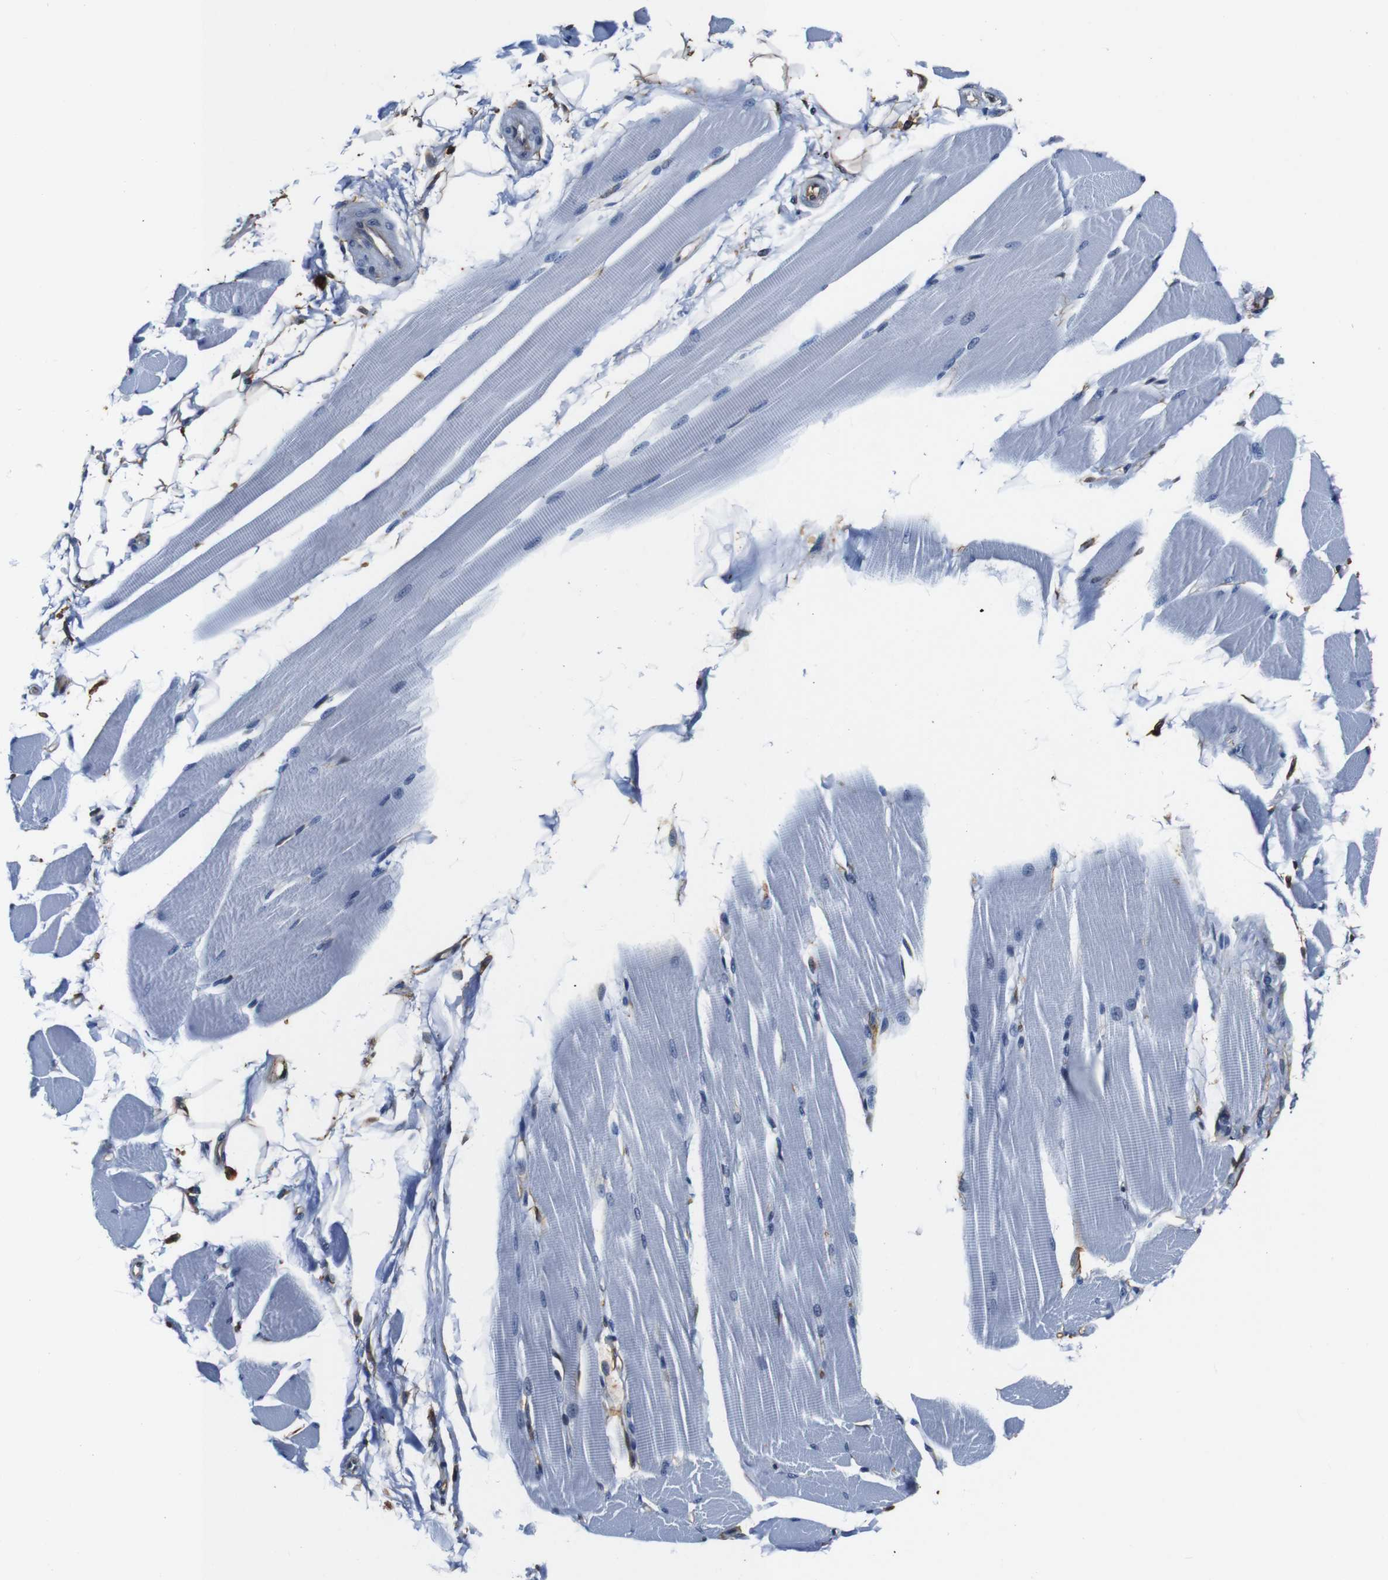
{"staining": {"intensity": "negative", "quantity": "none", "location": "none"}, "tissue": "skeletal muscle", "cell_type": "Myocytes", "image_type": "normal", "snomed": [{"axis": "morphology", "description": "Normal tissue, NOS"}, {"axis": "topography", "description": "Skeletal muscle"}, {"axis": "topography", "description": "Peripheral nerve tissue"}], "caption": "Immunohistochemistry (IHC) histopathology image of benign skeletal muscle stained for a protein (brown), which shows no positivity in myocytes. (DAB IHC visualized using brightfield microscopy, high magnification).", "gene": "ANXA1", "patient": {"sex": "female", "age": 84}}